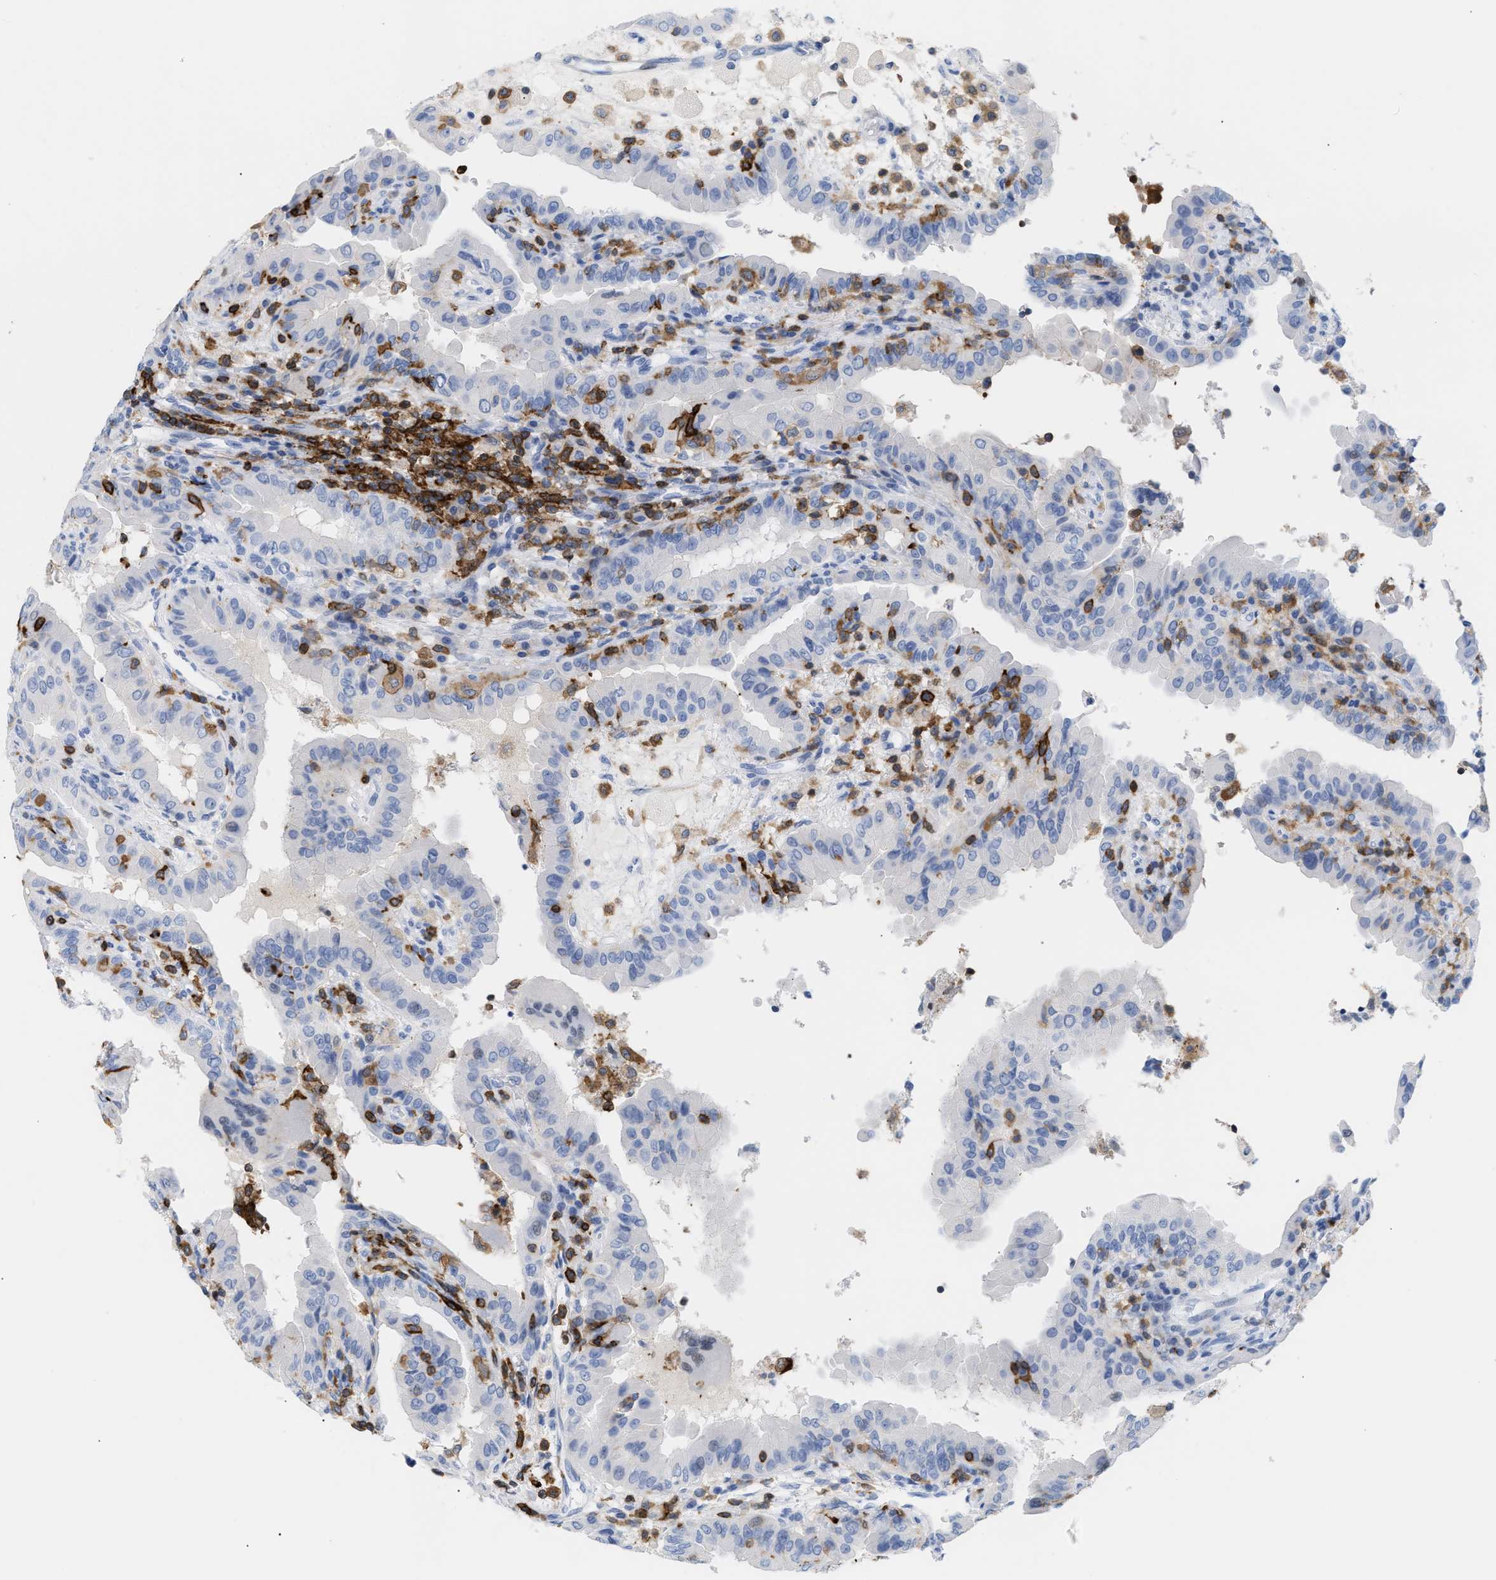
{"staining": {"intensity": "negative", "quantity": "none", "location": "none"}, "tissue": "thyroid cancer", "cell_type": "Tumor cells", "image_type": "cancer", "snomed": [{"axis": "morphology", "description": "Papillary adenocarcinoma, NOS"}, {"axis": "topography", "description": "Thyroid gland"}], "caption": "IHC micrograph of human papillary adenocarcinoma (thyroid) stained for a protein (brown), which demonstrates no positivity in tumor cells.", "gene": "LCP1", "patient": {"sex": "male", "age": 33}}